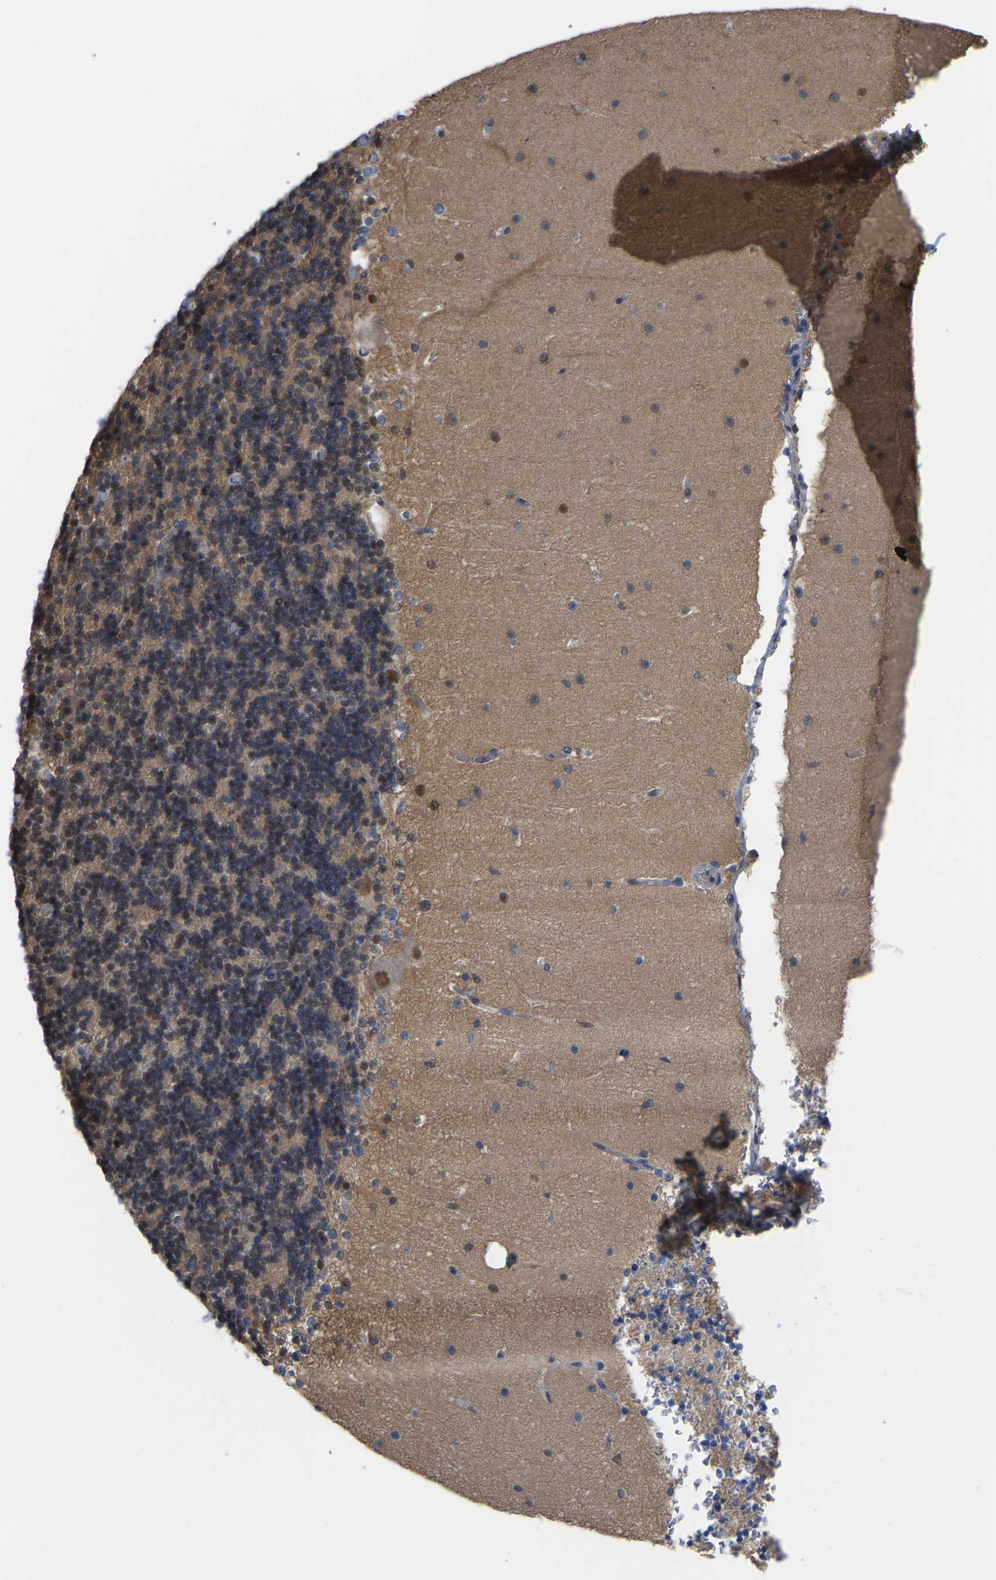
{"staining": {"intensity": "weak", "quantity": "25%-75%", "location": "cytoplasmic/membranous,nuclear"}, "tissue": "cerebellum", "cell_type": "Cells in granular layer", "image_type": "normal", "snomed": [{"axis": "morphology", "description": "Normal tissue, NOS"}, {"axis": "topography", "description": "Cerebellum"}], "caption": "Weak cytoplasmic/membranous,nuclear expression is identified in approximately 25%-75% of cells in granular layer in normal cerebellum. (DAB IHC with brightfield microscopy, high magnification).", "gene": "KLRG2", "patient": {"sex": "female", "age": 19}}